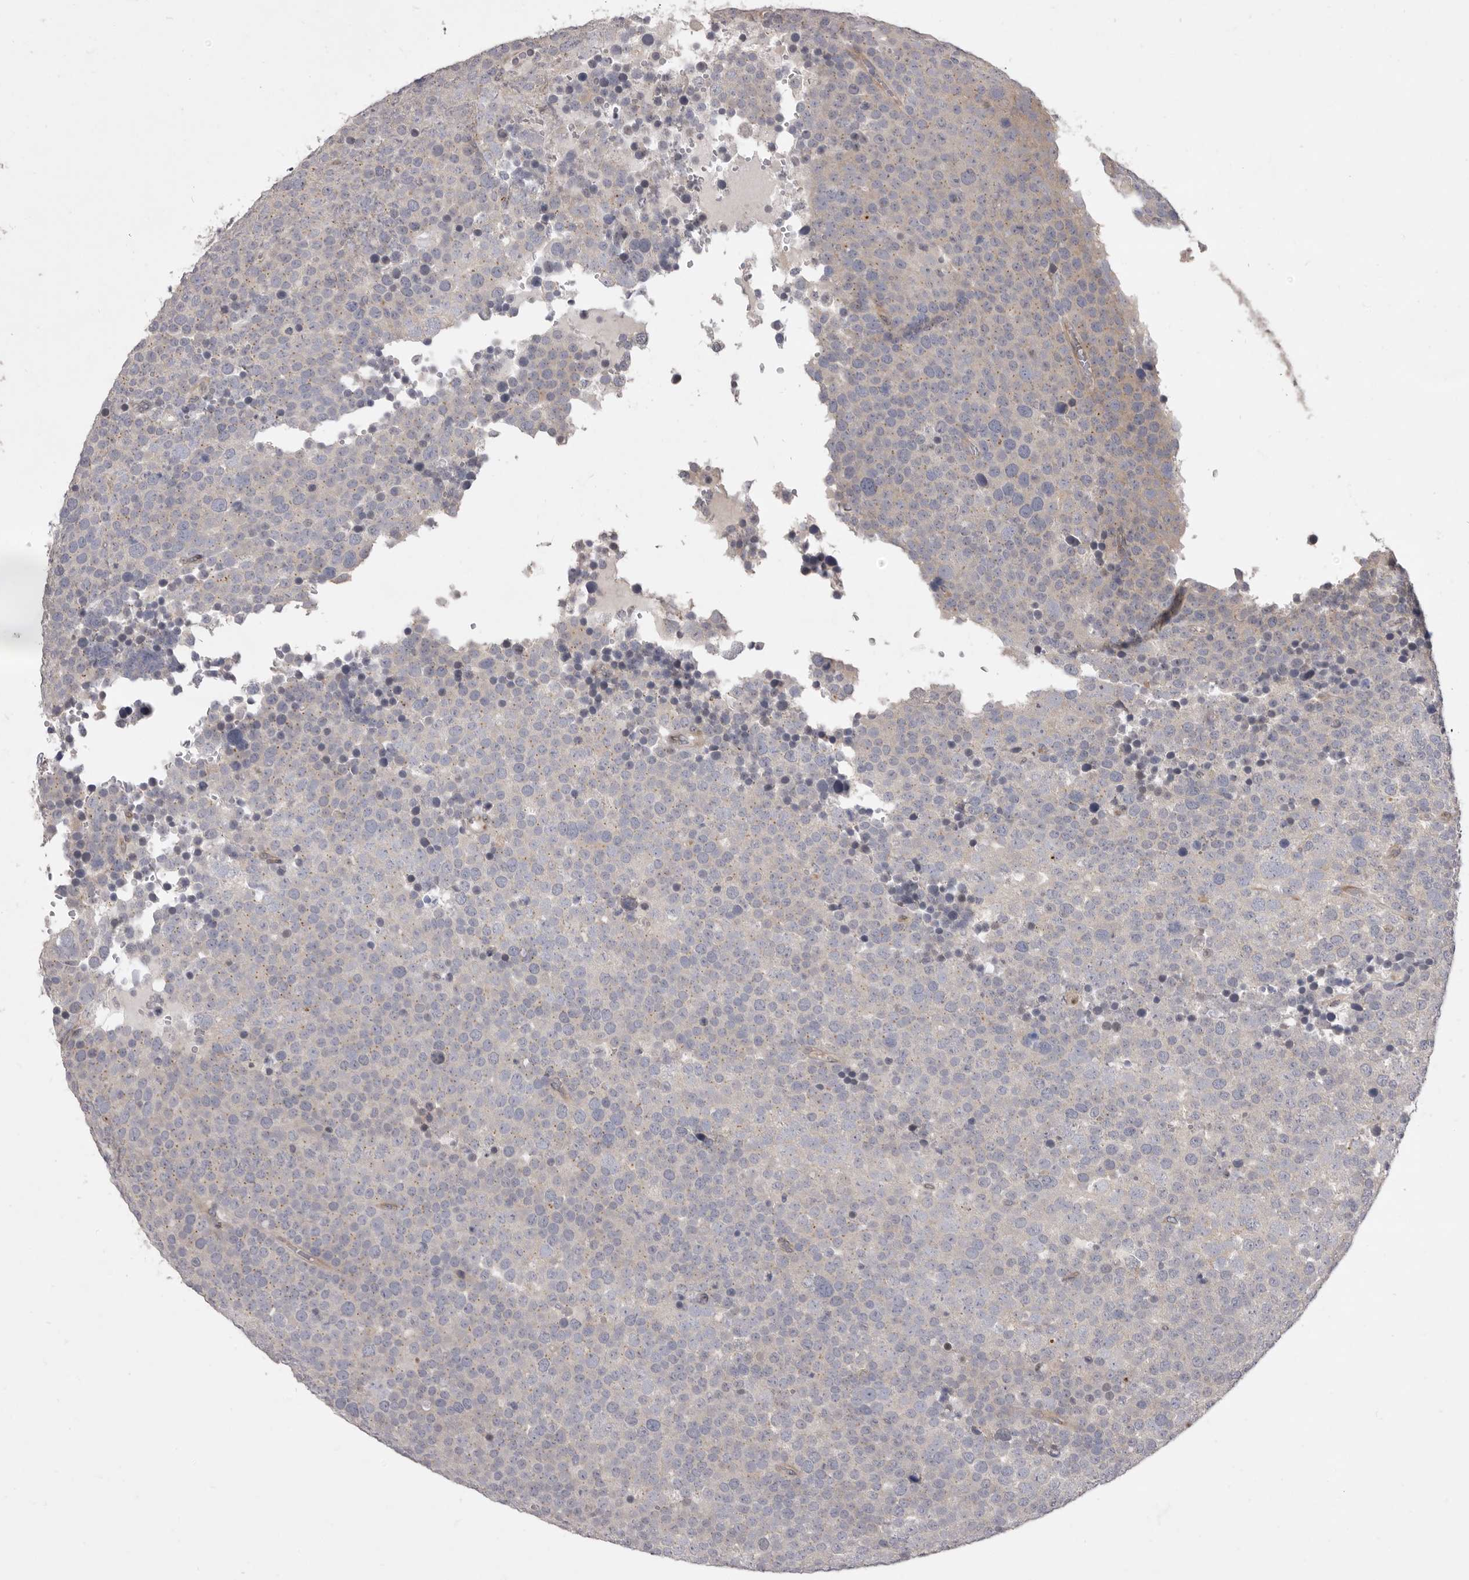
{"staining": {"intensity": "negative", "quantity": "none", "location": "none"}, "tissue": "testis cancer", "cell_type": "Tumor cells", "image_type": "cancer", "snomed": [{"axis": "morphology", "description": "Seminoma, NOS"}, {"axis": "topography", "description": "Testis"}], "caption": "Protein analysis of testis seminoma displays no significant positivity in tumor cells. The staining is performed using DAB (3,3'-diaminobenzidine) brown chromogen with nuclei counter-stained in using hematoxylin.", "gene": "TBC1D8B", "patient": {"sex": "male", "age": 71}}